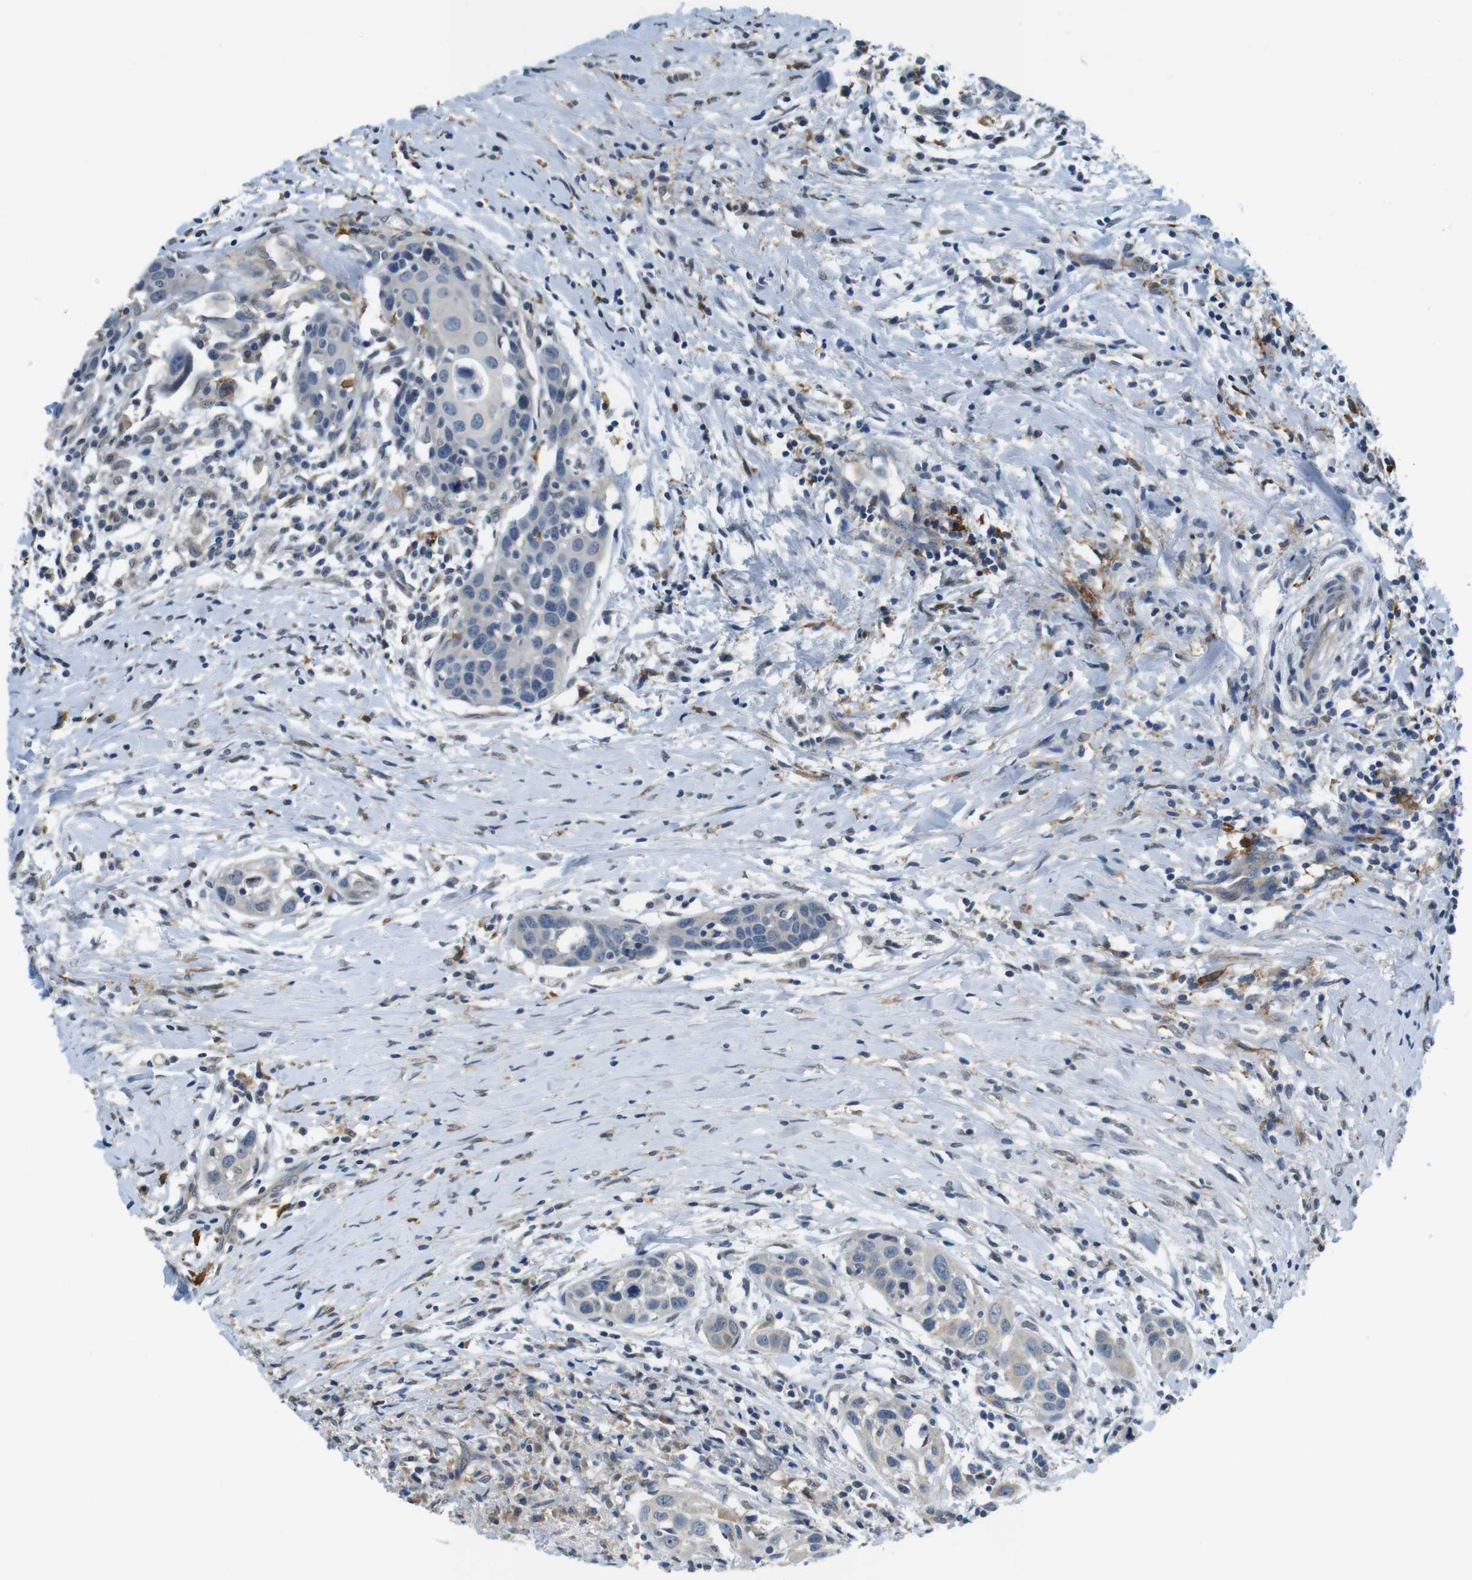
{"staining": {"intensity": "negative", "quantity": "none", "location": "none"}, "tissue": "head and neck cancer", "cell_type": "Tumor cells", "image_type": "cancer", "snomed": [{"axis": "morphology", "description": "Squamous cell carcinoma, NOS"}, {"axis": "topography", "description": "Oral tissue"}, {"axis": "topography", "description": "Head-Neck"}], "caption": "Tumor cells are negative for protein expression in human head and neck cancer.", "gene": "CD163L1", "patient": {"sex": "female", "age": 50}}